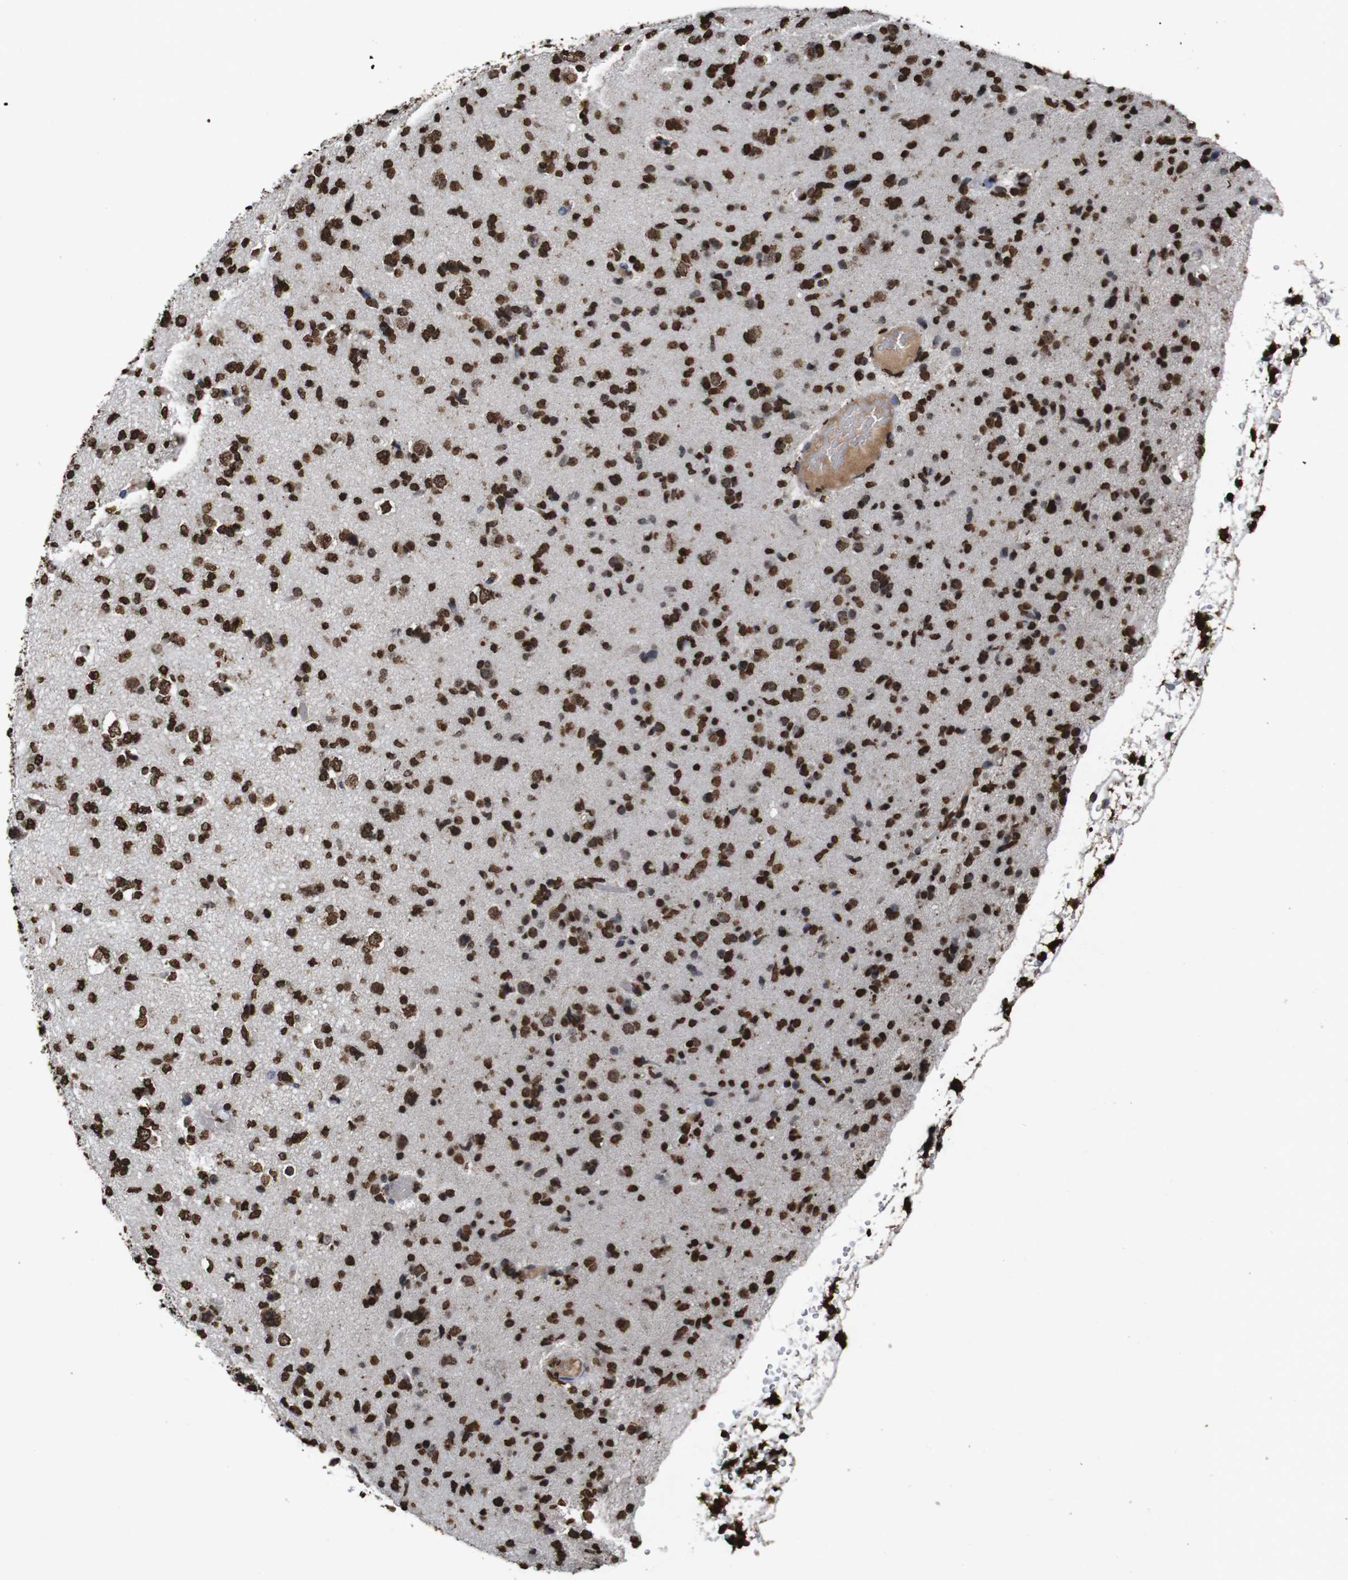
{"staining": {"intensity": "strong", "quantity": ">75%", "location": "nuclear"}, "tissue": "glioma", "cell_type": "Tumor cells", "image_type": "cancer", "snomed": [{"axis": "morphology", "description": "Glioma, malignant, Low grade"}, {"axis": "topography", "description": "Brain"}], "caption": "Brown immunohistochemical staining in human malignant glioma (low-grade) shows strong nuclear expression in about >75% of tumor cells. (DAB (3,3'-diaminobenzidine) = brown stain, brightfield microscopy at high magnification).", "gene": "MDM2", "patient": {"sex": "female", "age": 22}}